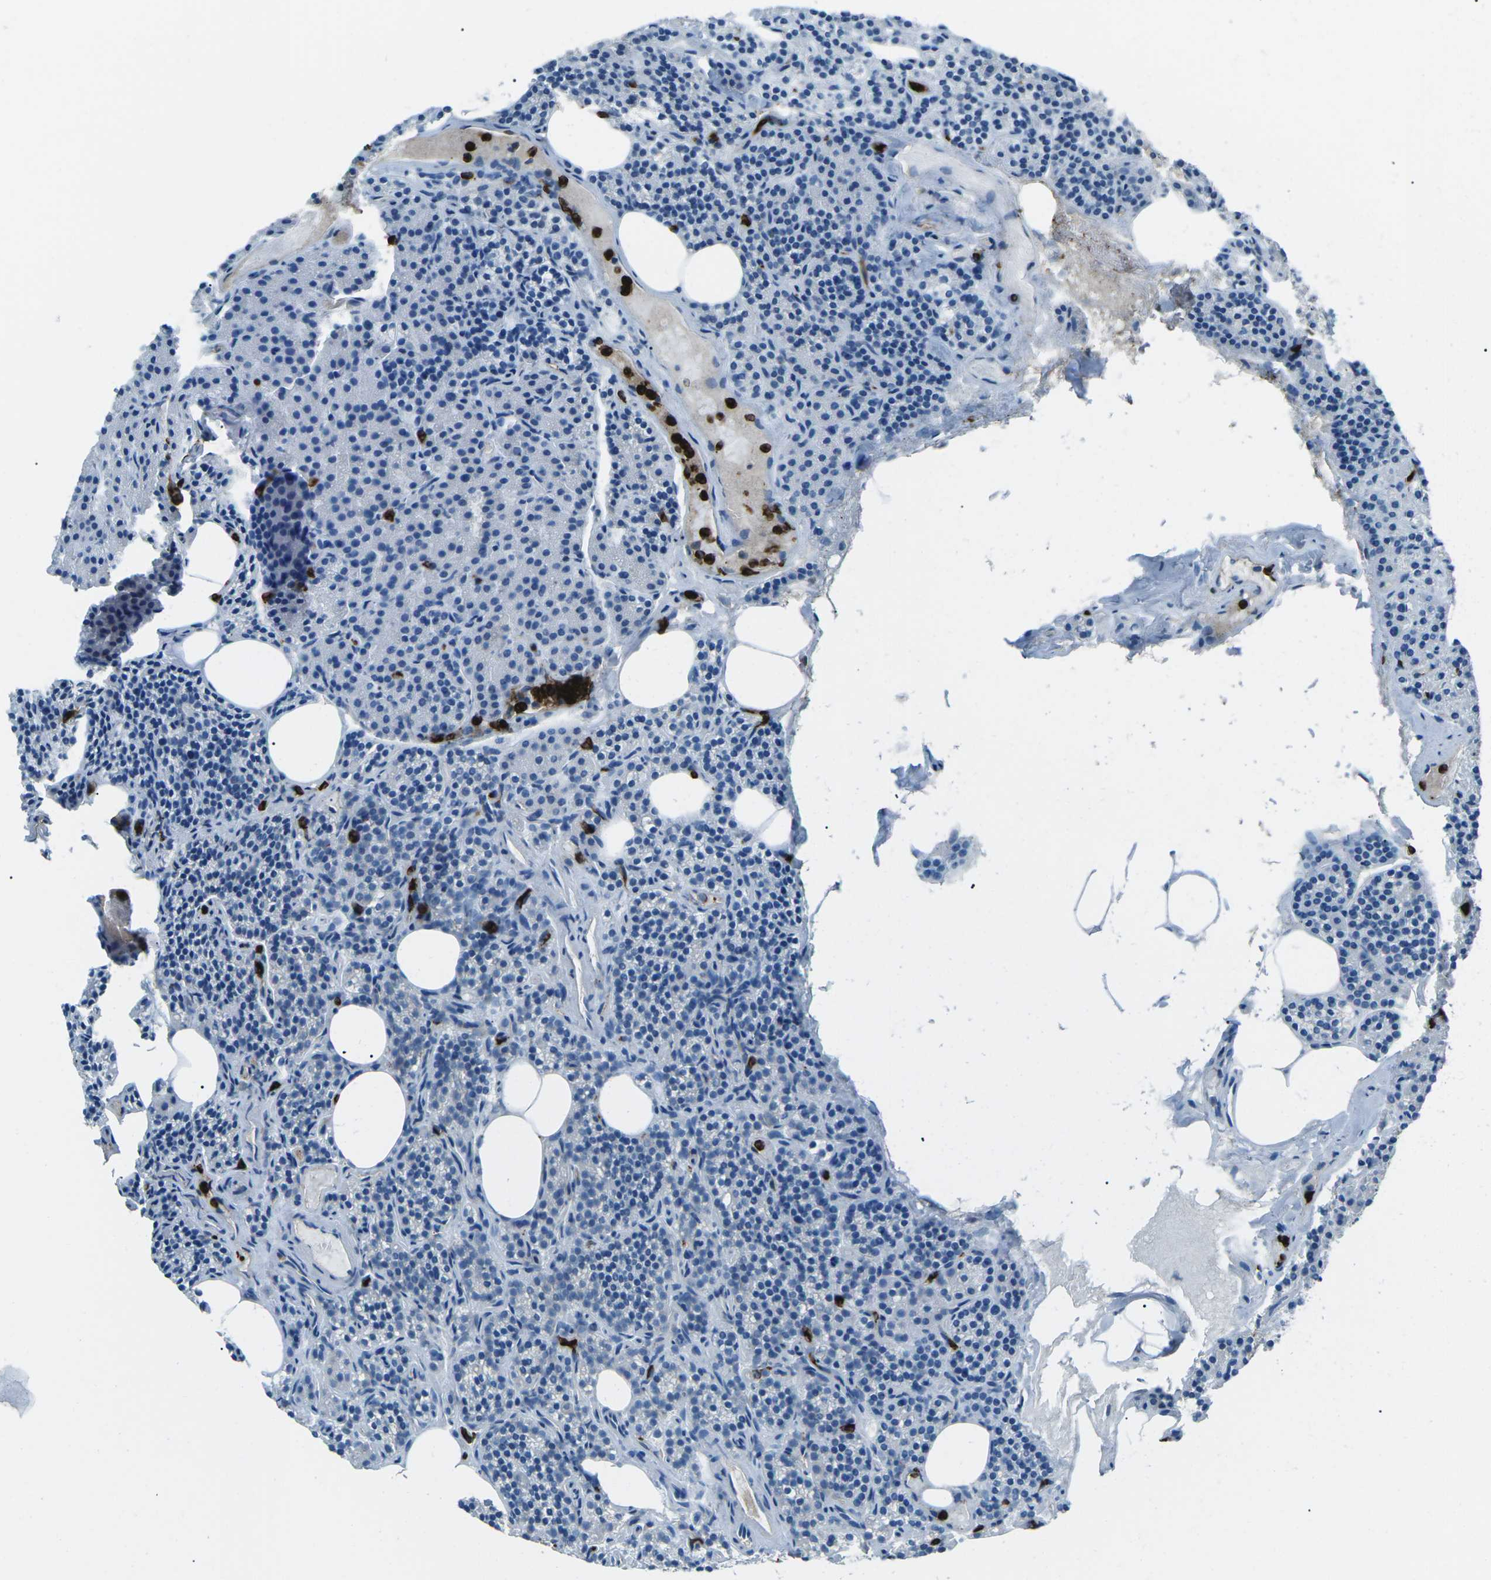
{"staining": {"intensity": "negative", "quantity": "none", "location": "none"}, "tissue": "parathyroid gland", "cell_type": "Glandular cells", "image_type": "normal", "snomed": [{"axis": "morphology", "description": "Normal tissue, NOS"}, {"axis": "morphology", "description": "Adenoma, NOS"}, {"axis": "topography", "description": "Parathyroid gland"}], "caption": "Glandular cells show no significant protein expression in normal parathyroid gland. Nuclei are stained in blue.", "gene": "FCN1", "patient": {"sex": "female", "age": 74}}